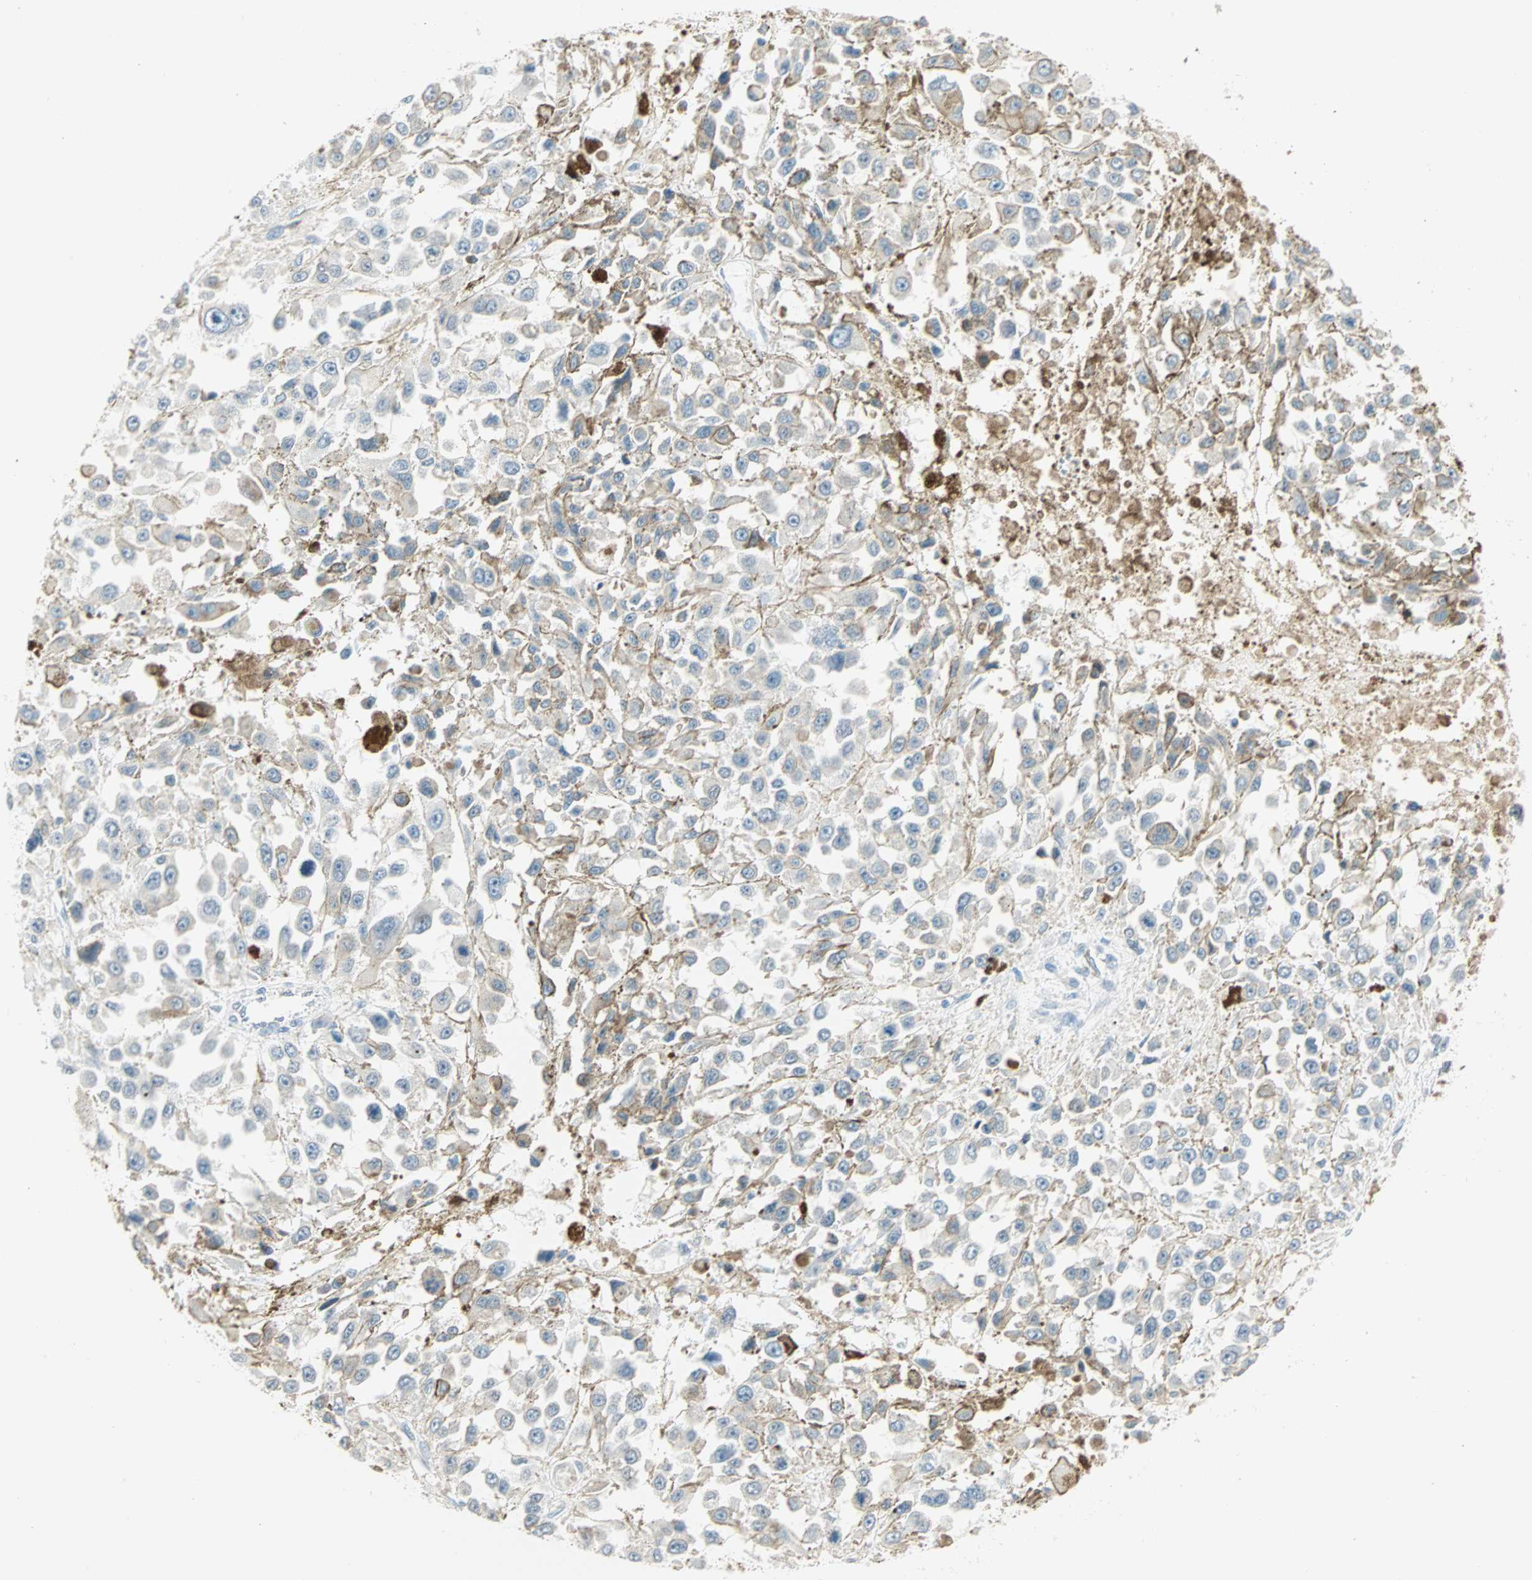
{"staining": {"intensity": "weak", "quantity": "<25%", "location": "cytoplasmic/membranous,nuclear"}, "tissue": "melanoma", "cell_type": "Tumor cells", "image_type": "cancer", "snomed": [{"axis": "morphology", "description": "Malignant melanoma, Metastatic site"}, {"axis": "topography", "description": "Lymph node"}], "caption": "A photomicrograph of melanoma stained for a protein shows no brown staining in tumor cells.", "gene": "BCAN", "patient": {"sex": "male", "age": 59}}